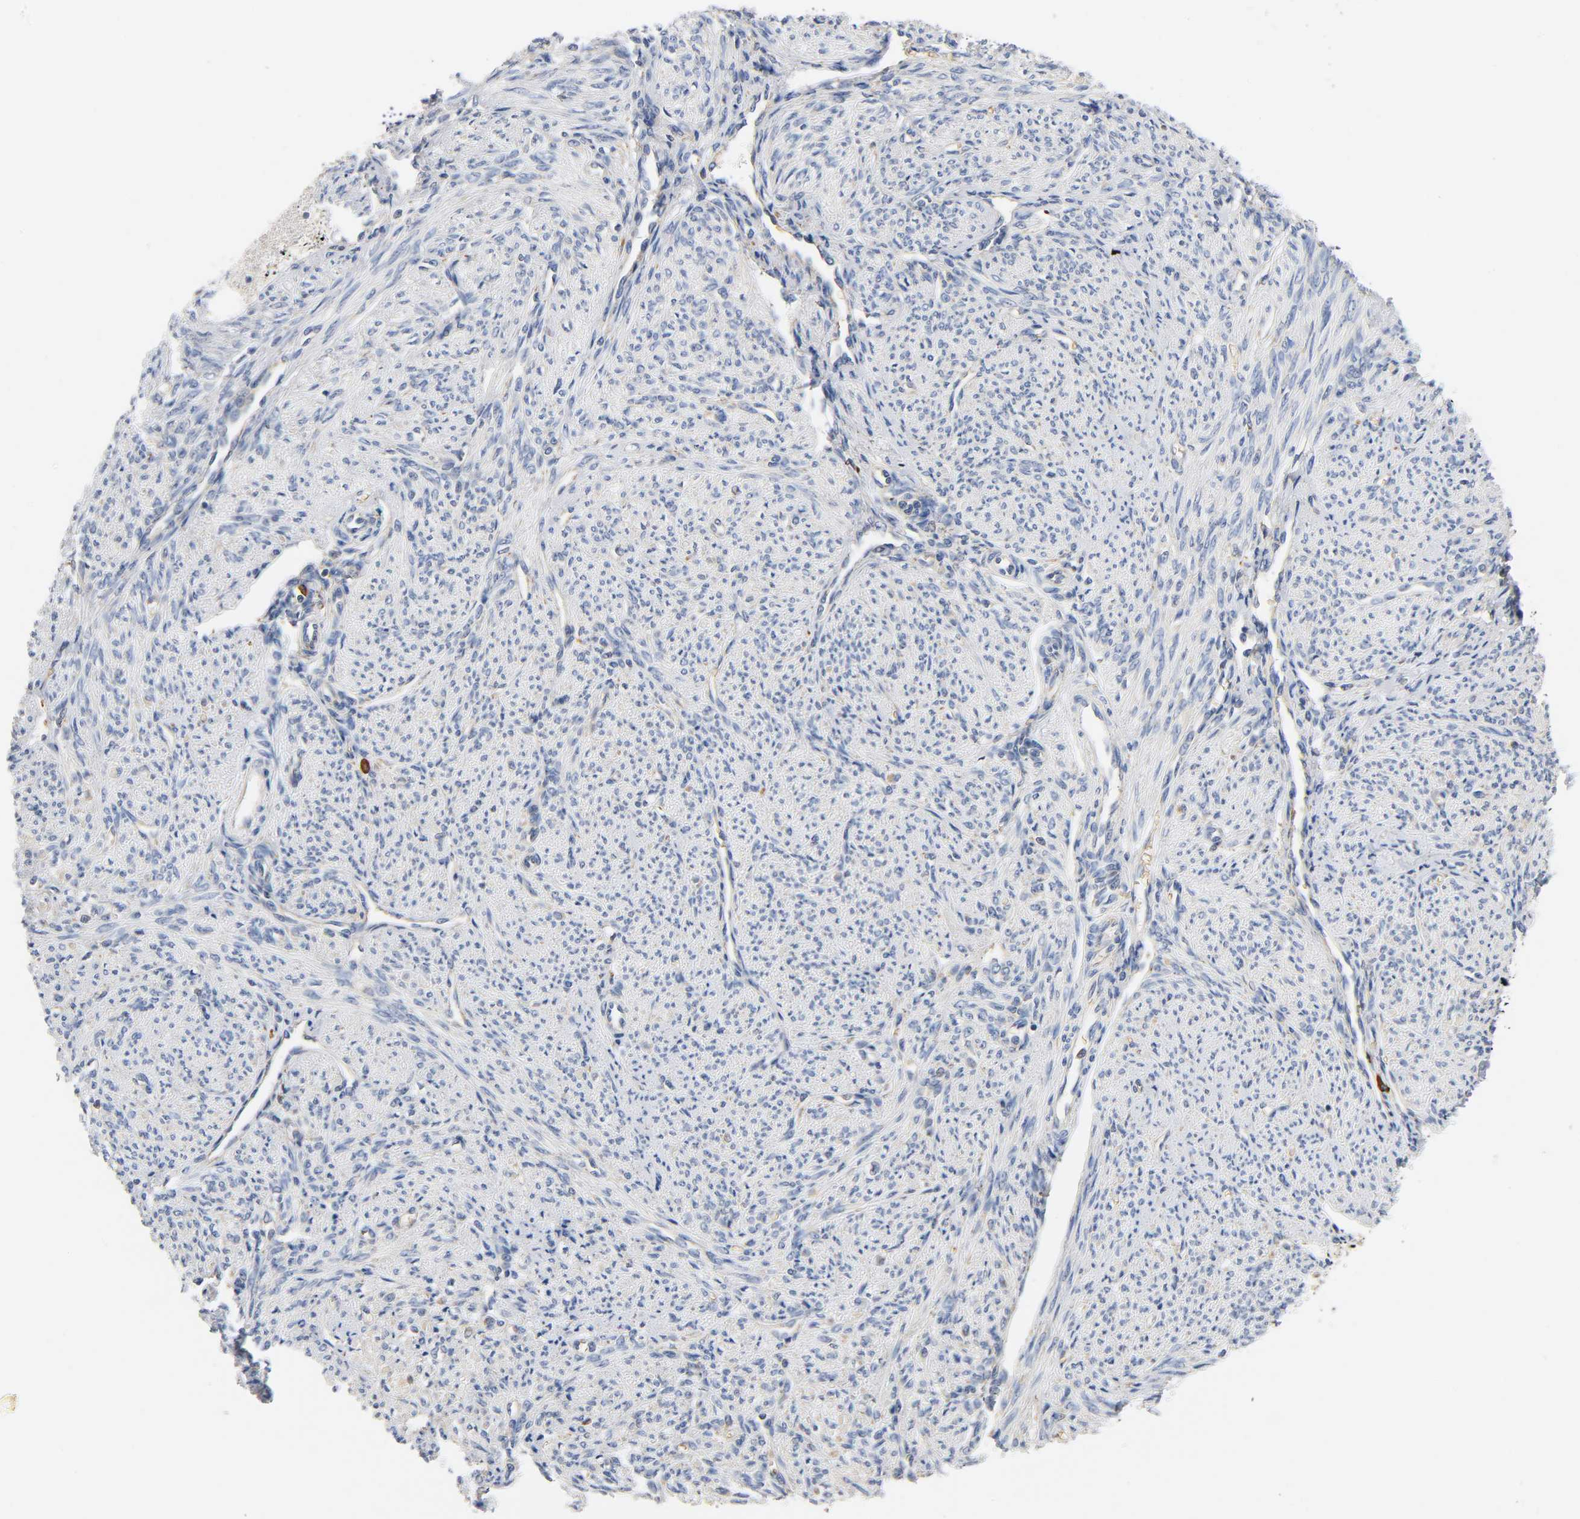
{"staining": {"intensity": "negative", "quantity": "none", "location": "none"}, "tissue": "smooth muscle", "cell_type": "Smooth muscle cells", "image_type": "normal", "snomed": [{"axis": "morphology", "description": "Normal tissue, NOS"}, {"axis": "topography", "description": "Smooth muscle"}], "caption": "Immunohistochemistry of benign smooth muscle shows no expression in smooth muscle cells.", "gene": "UCKL1", "patient": {"sex": "female", "age": 65}}